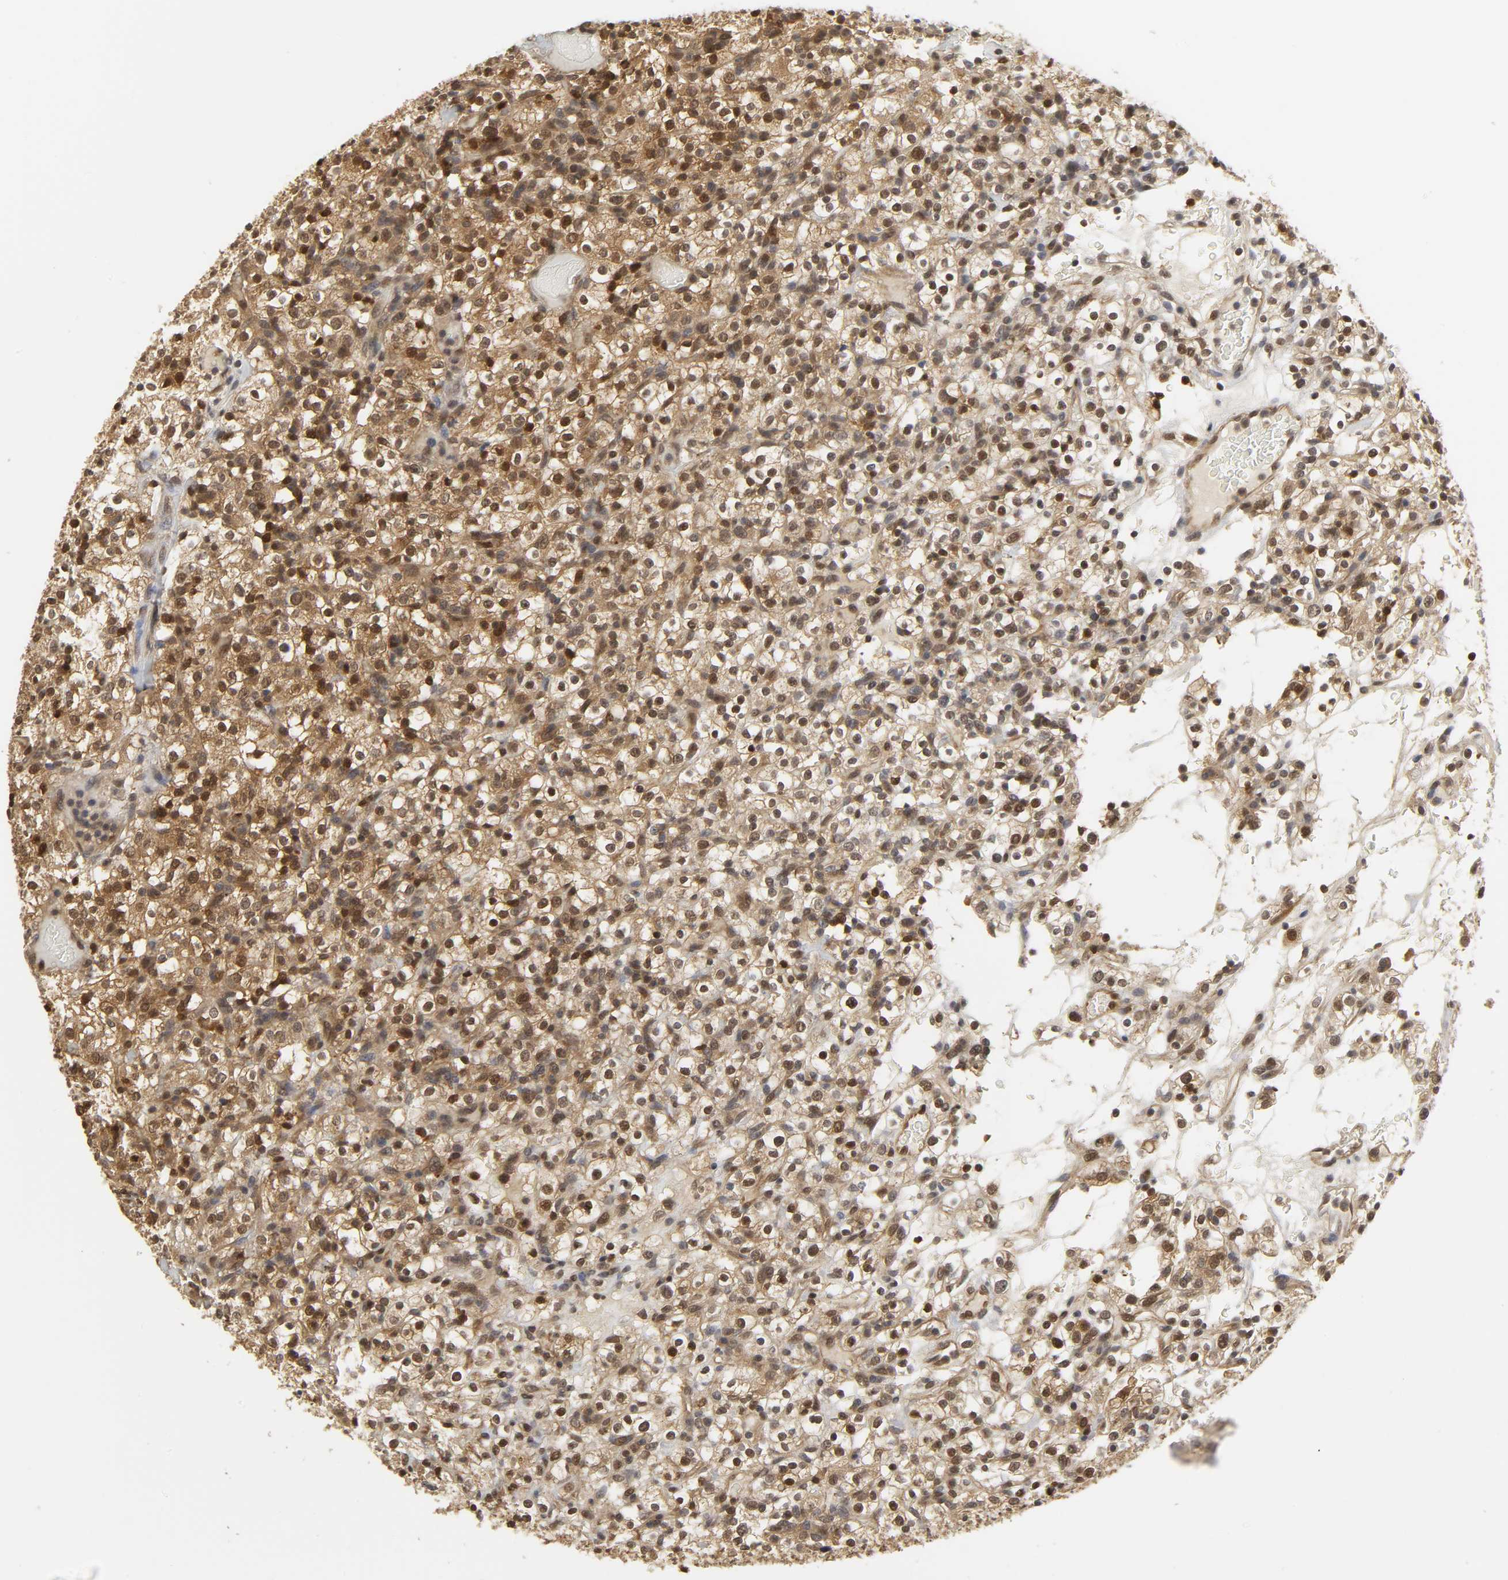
{"staining": {"intensity": "moderate", "quantity": ">75%", "location": "cytoplasmic/membranous,nuclear"}, "tissue": "renal cancer", "cell_type": "Tumor cells", "image_type": "cancer", "snomed": [{"axis": "morphology", "description": "Normal tissue, NOS"}, {"axis": "morphology", "description": "Adenocarcinoma, NOS"}, {"axis": "topography", "description": "Kidney"}], "caption": "Human adenocarcinoma (renal) stained with a protein marker displays moderate staining in tumor cells.", "gene": "PARK7", "patient": {"sex": "female", "age": 72}}